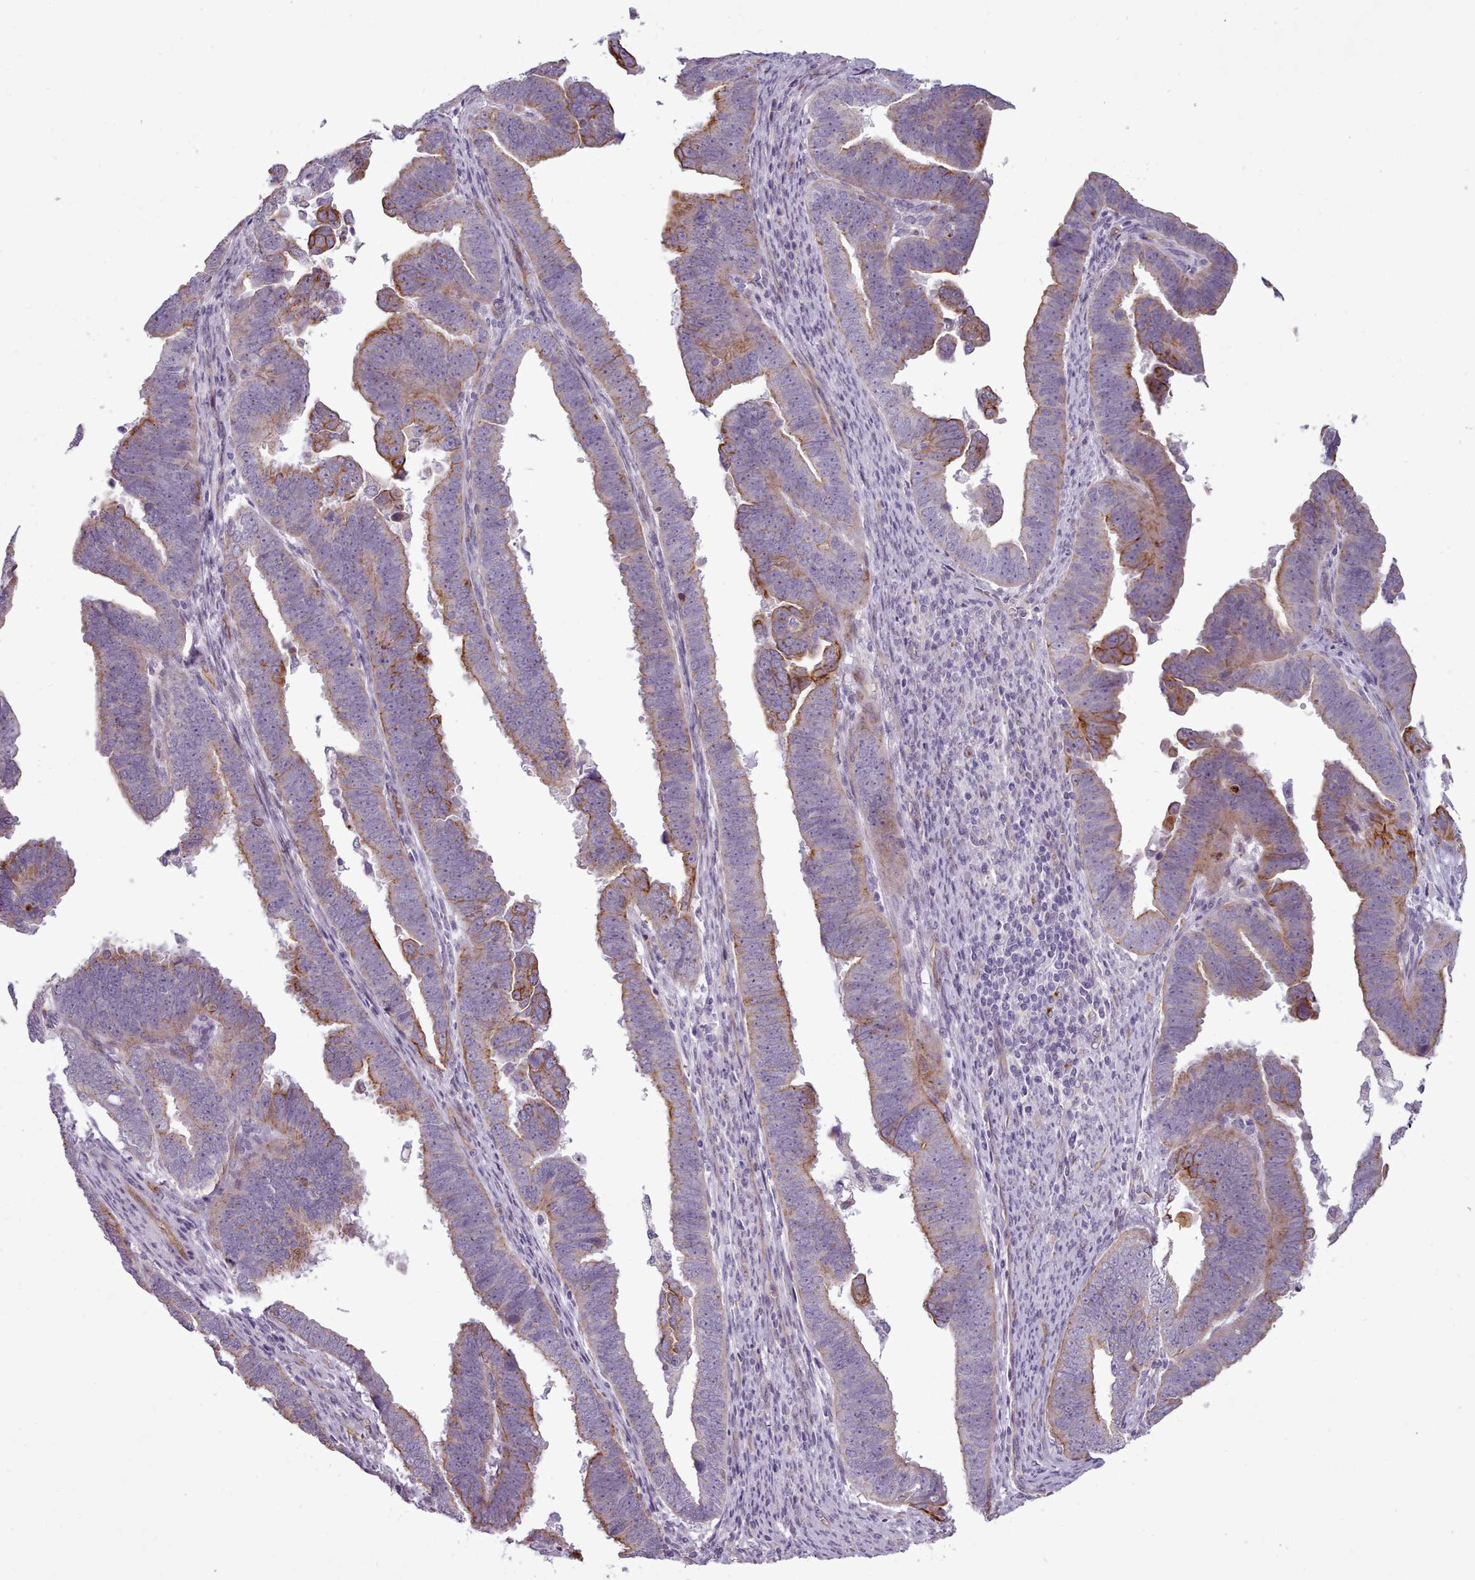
{"staining": {"intensity": "moderate", "quantity": "25%-75%", "location": "cytoplasmic/membranous"}, "tissue": "endometrial cancer", "cell_type": "Tumor cells", "image_type": "cancer", "snomed": [{"axis": "morphology", "description": "Adenocarcinoma, NOS"}, {"axis": "topography", "description": "Endometrium"}], "caption": "The image exhibits staining of endometrial adenocarcinoma, revealing moderate cytoplasmic/membranous protein positivity (brown color) within tumor cells.", "gene": "PLD4", "patient": {"sex": "female", "age": 75}}